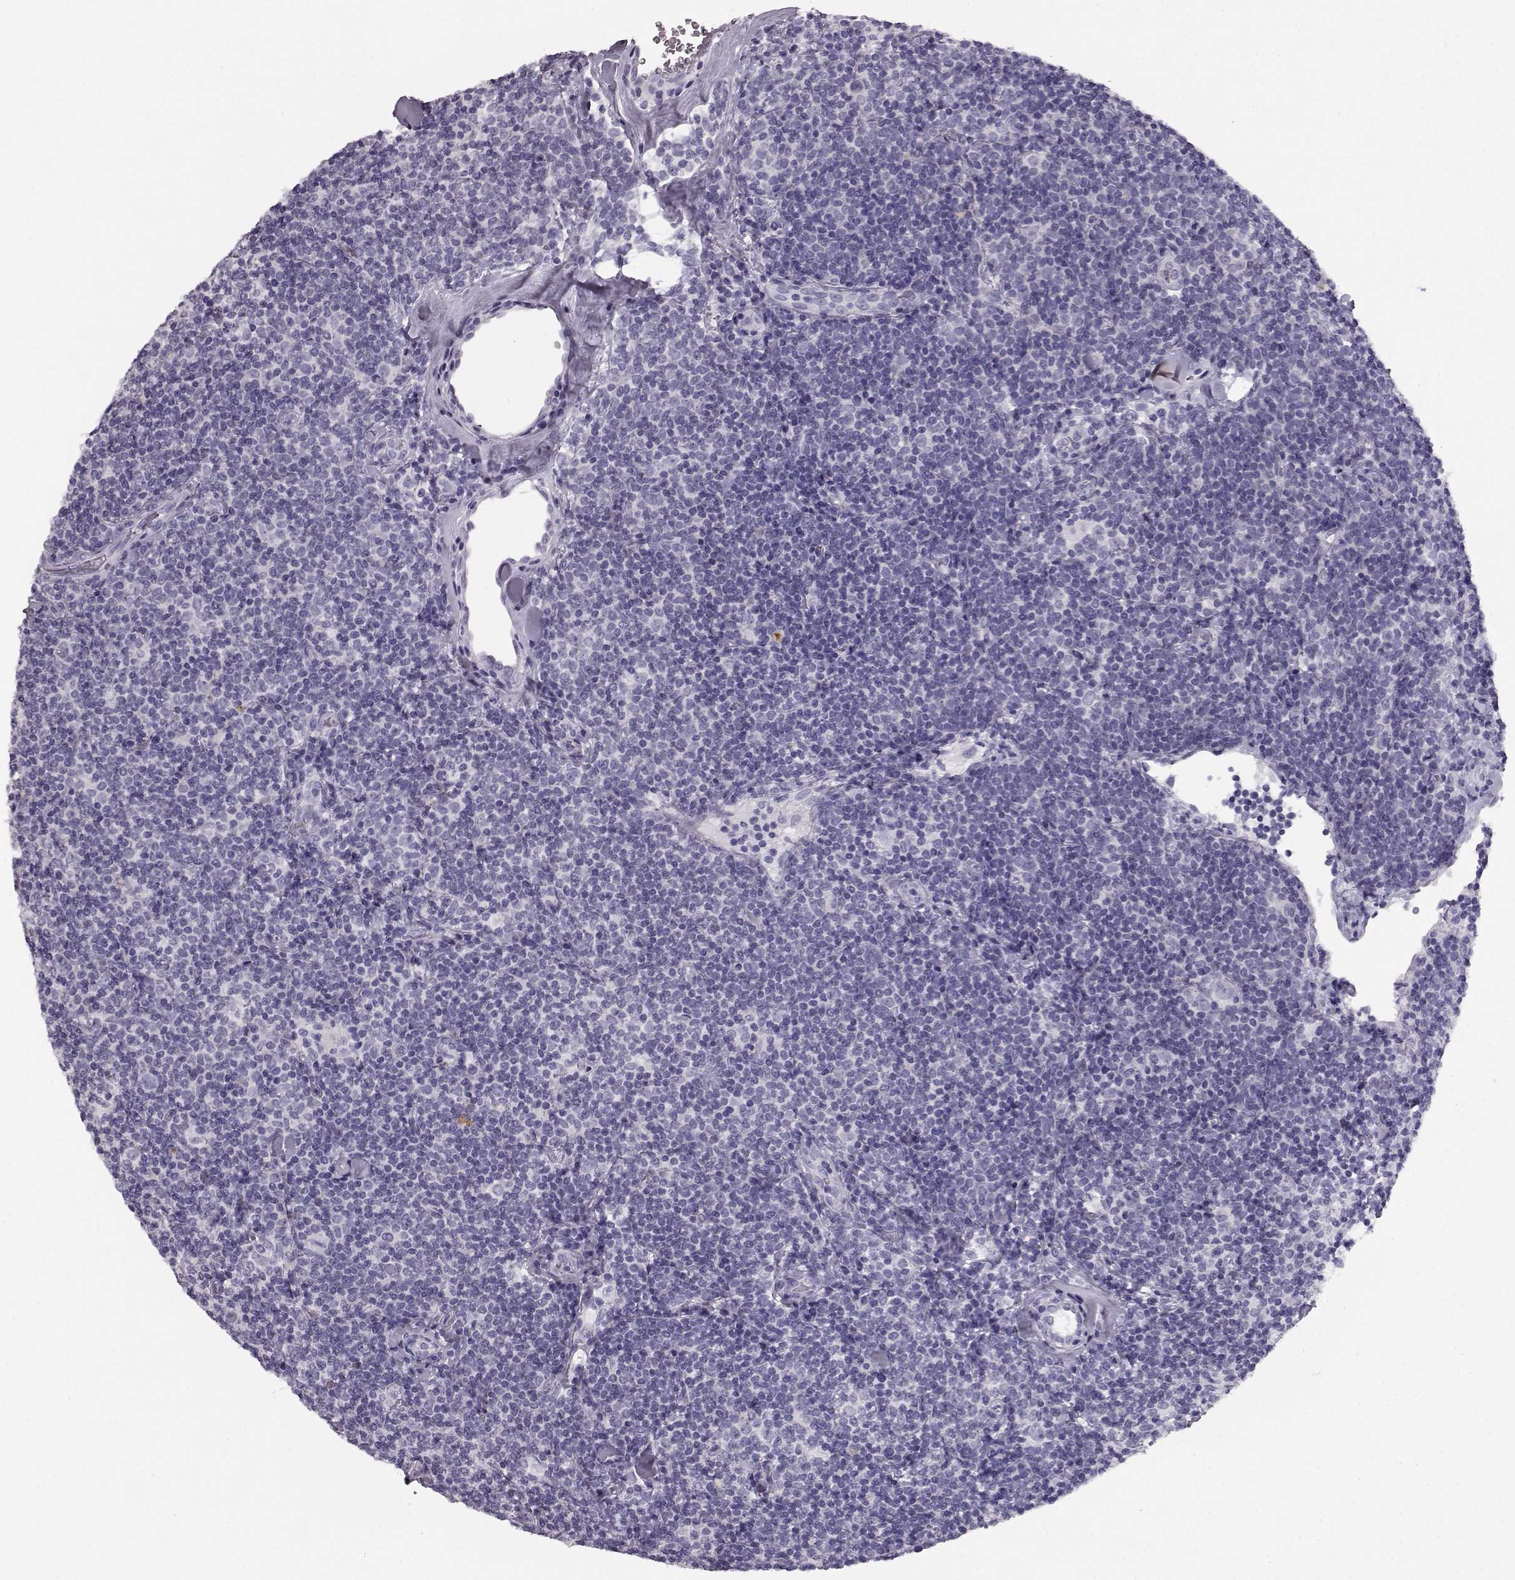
{"staining": {"intensity": "negative", "quantity": "none", "location": "none"}, "tissue": "lymphoma", "cell_type": "Tumor cells", "image_type": "cancer", "snomed": [{"axis": "morphology", "description": "Malignant lymphoma, non-Hodgkin's type, Low grade"}, {"axis": "topography", "description": "Lymph node"}], "caption": "Immunohistochemistry histopathology image of neoplastic tissue: human lymphoma stained with DAB (3,3'-diaminobenzidine) shows no significant protein expression in tumor cells. The staining is performed using DAB (3,3'-diaminobenzidine) brown chromogen with nuclei counter-stained in using hematoxylin.", "gene": "BFSP2", "patient": {"sex": "female", "age": 56}}